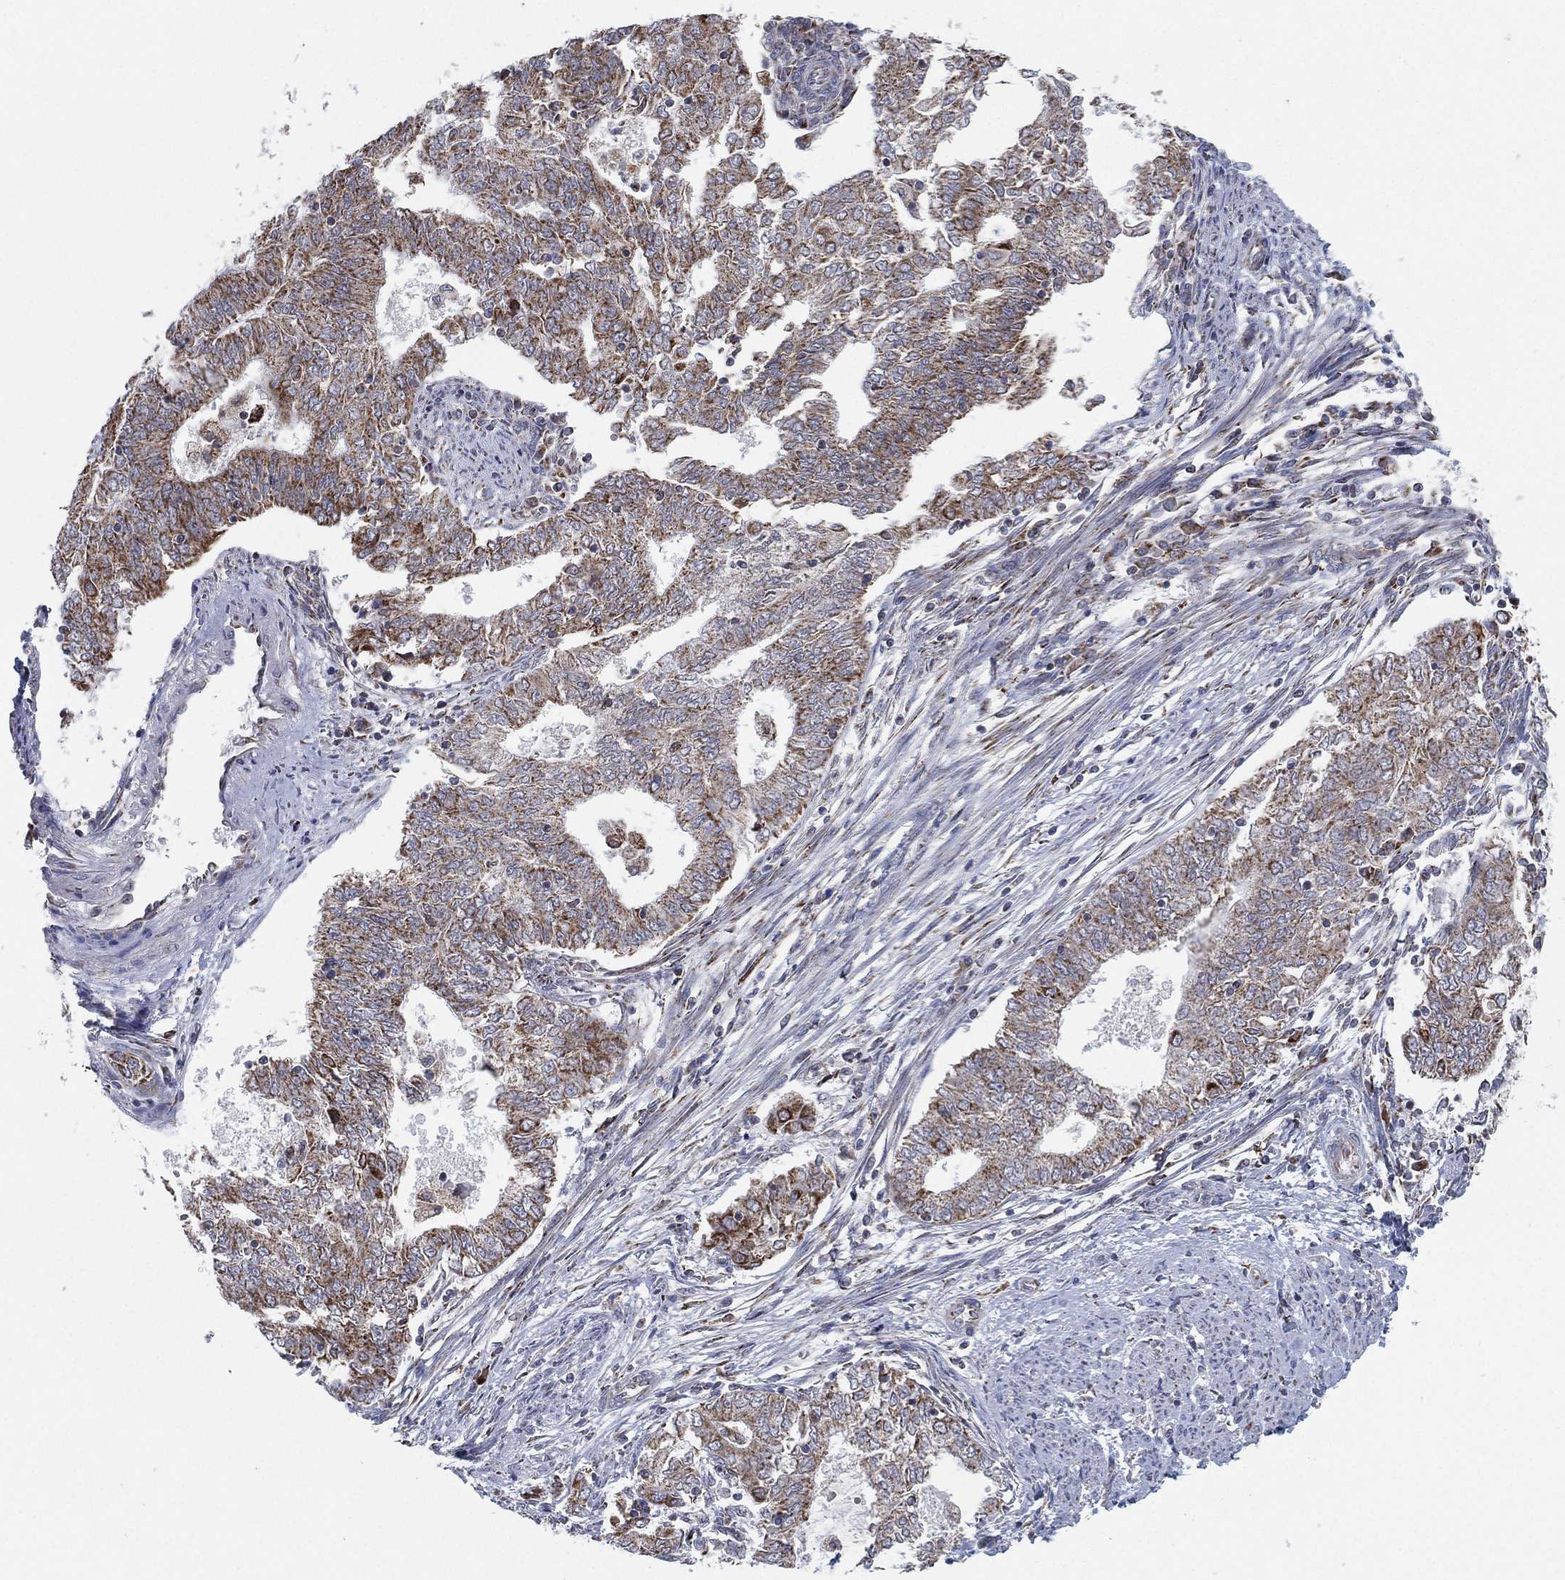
{"staining": {"intensity": "moderate", "quantity": "25%-75%", "location": "cytoplasmic/membranous"}, "tissue": "endometrial cancer", "cell_type": "Tumor cells", "image_type": "cancer", "snomed": [{"axis": "morphology", "description": "Adenocarcinoma, NOS"}, {"axis": "topography", "description": "Endometrium"}], "caption": "Immunohistochemical staining of endometrial cancer (adenocarcinoma) demonstrates moderate cytoplasmic/membranous protein expression in approximately 25%-75% of tumor cells.", "gene": "PSMG4", "patient": {"sex": "female", "age": 62}}